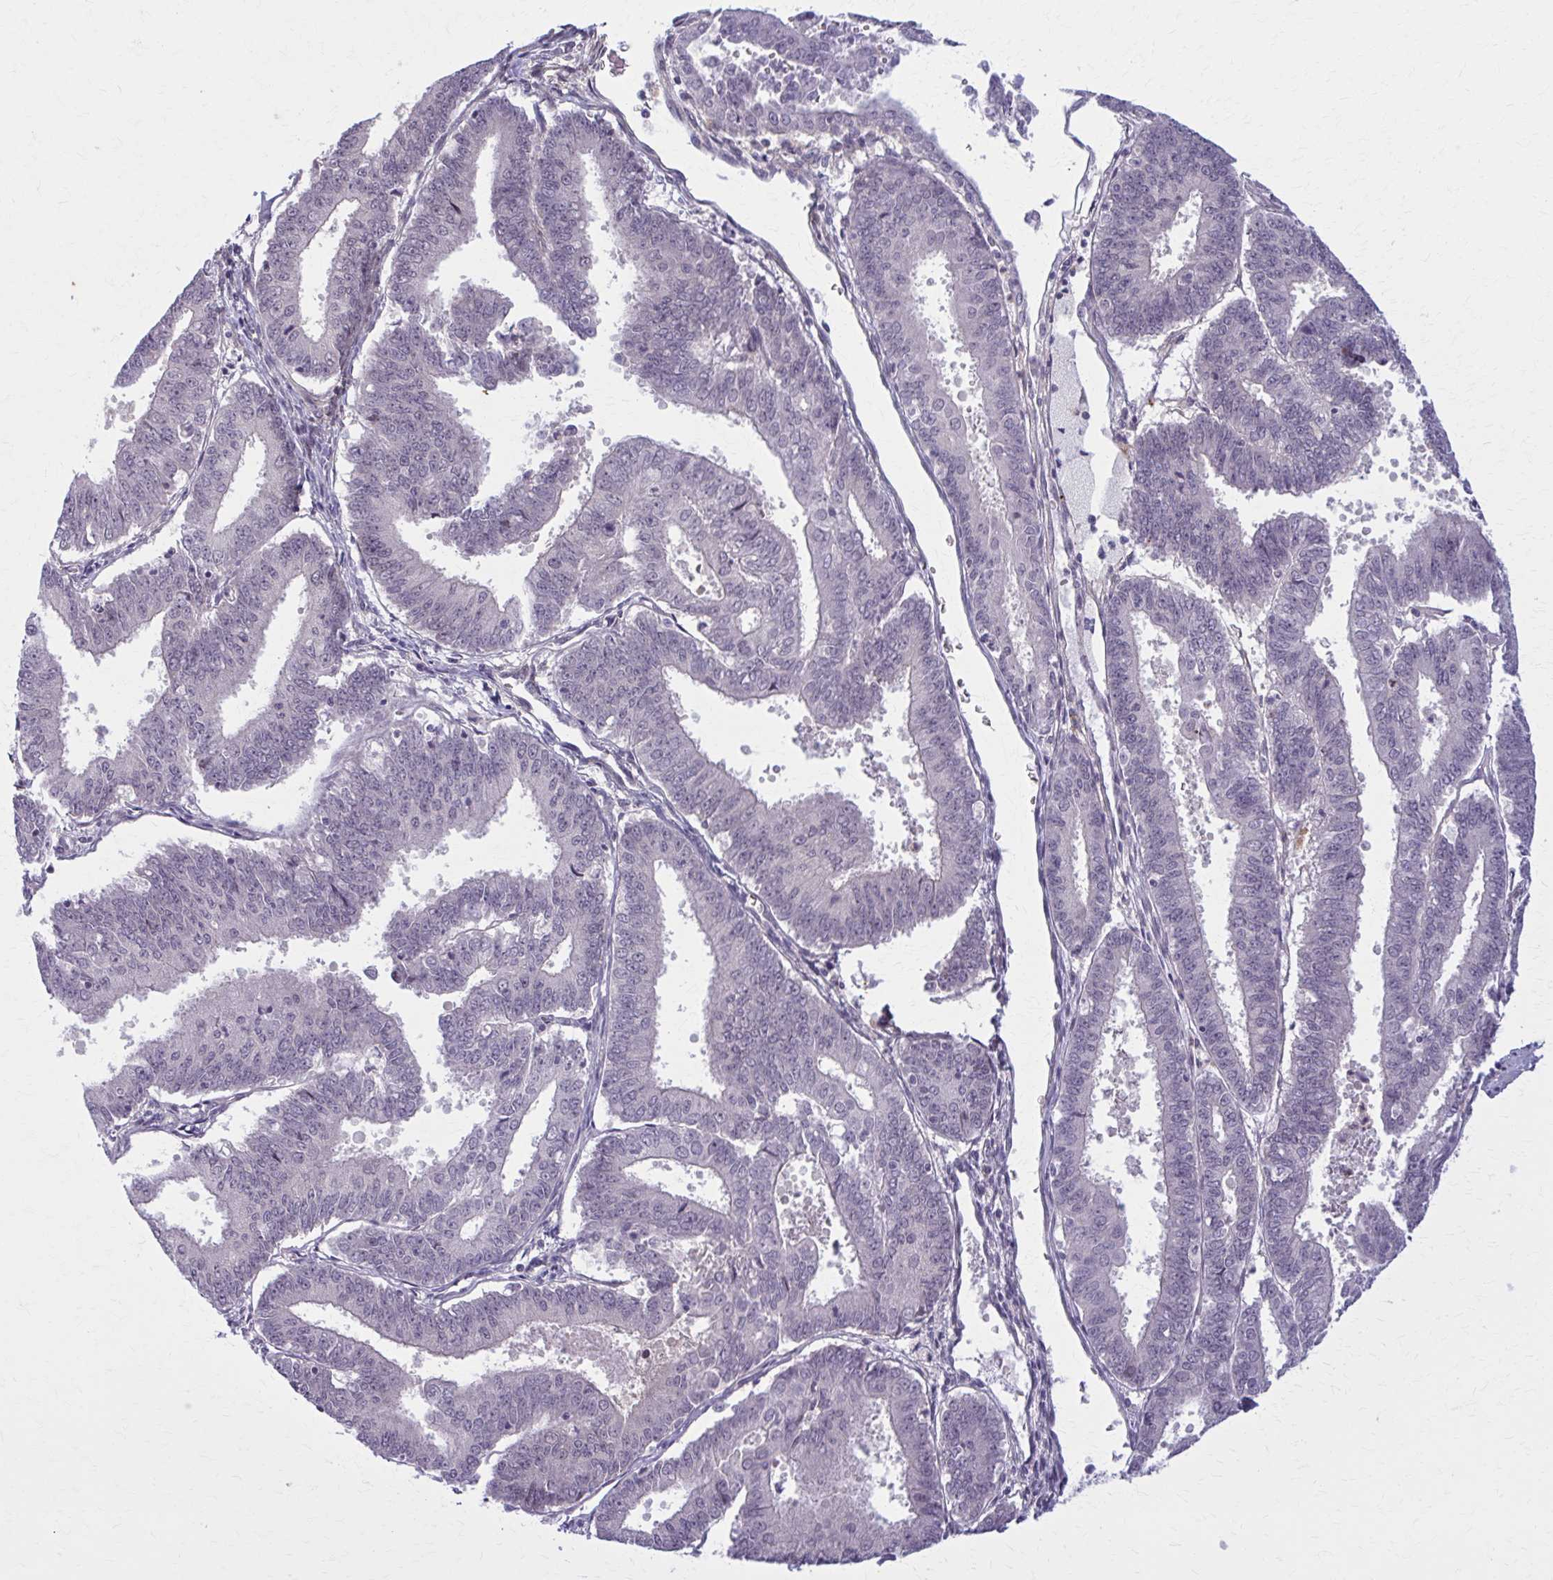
{"staining": {"intensity": "negative", "quantity": "none", "location": "none"}, "tissue": "endometrial cancer", "cell_type": "Tumor cells", "image_type": "cancer", "snomed": [{"axis": "morphology", "description": "Adenocarcinoma, NOS"}, {"axis": "topography", "description": "Endometrium"}], "caption": "DAB immunohistochemical staining of human adenocarcinoma (endometrial) reveals no significant expression in tumor cells.", "gene": "NUMBL", "patient": {"sex": "female", "age": 73}}